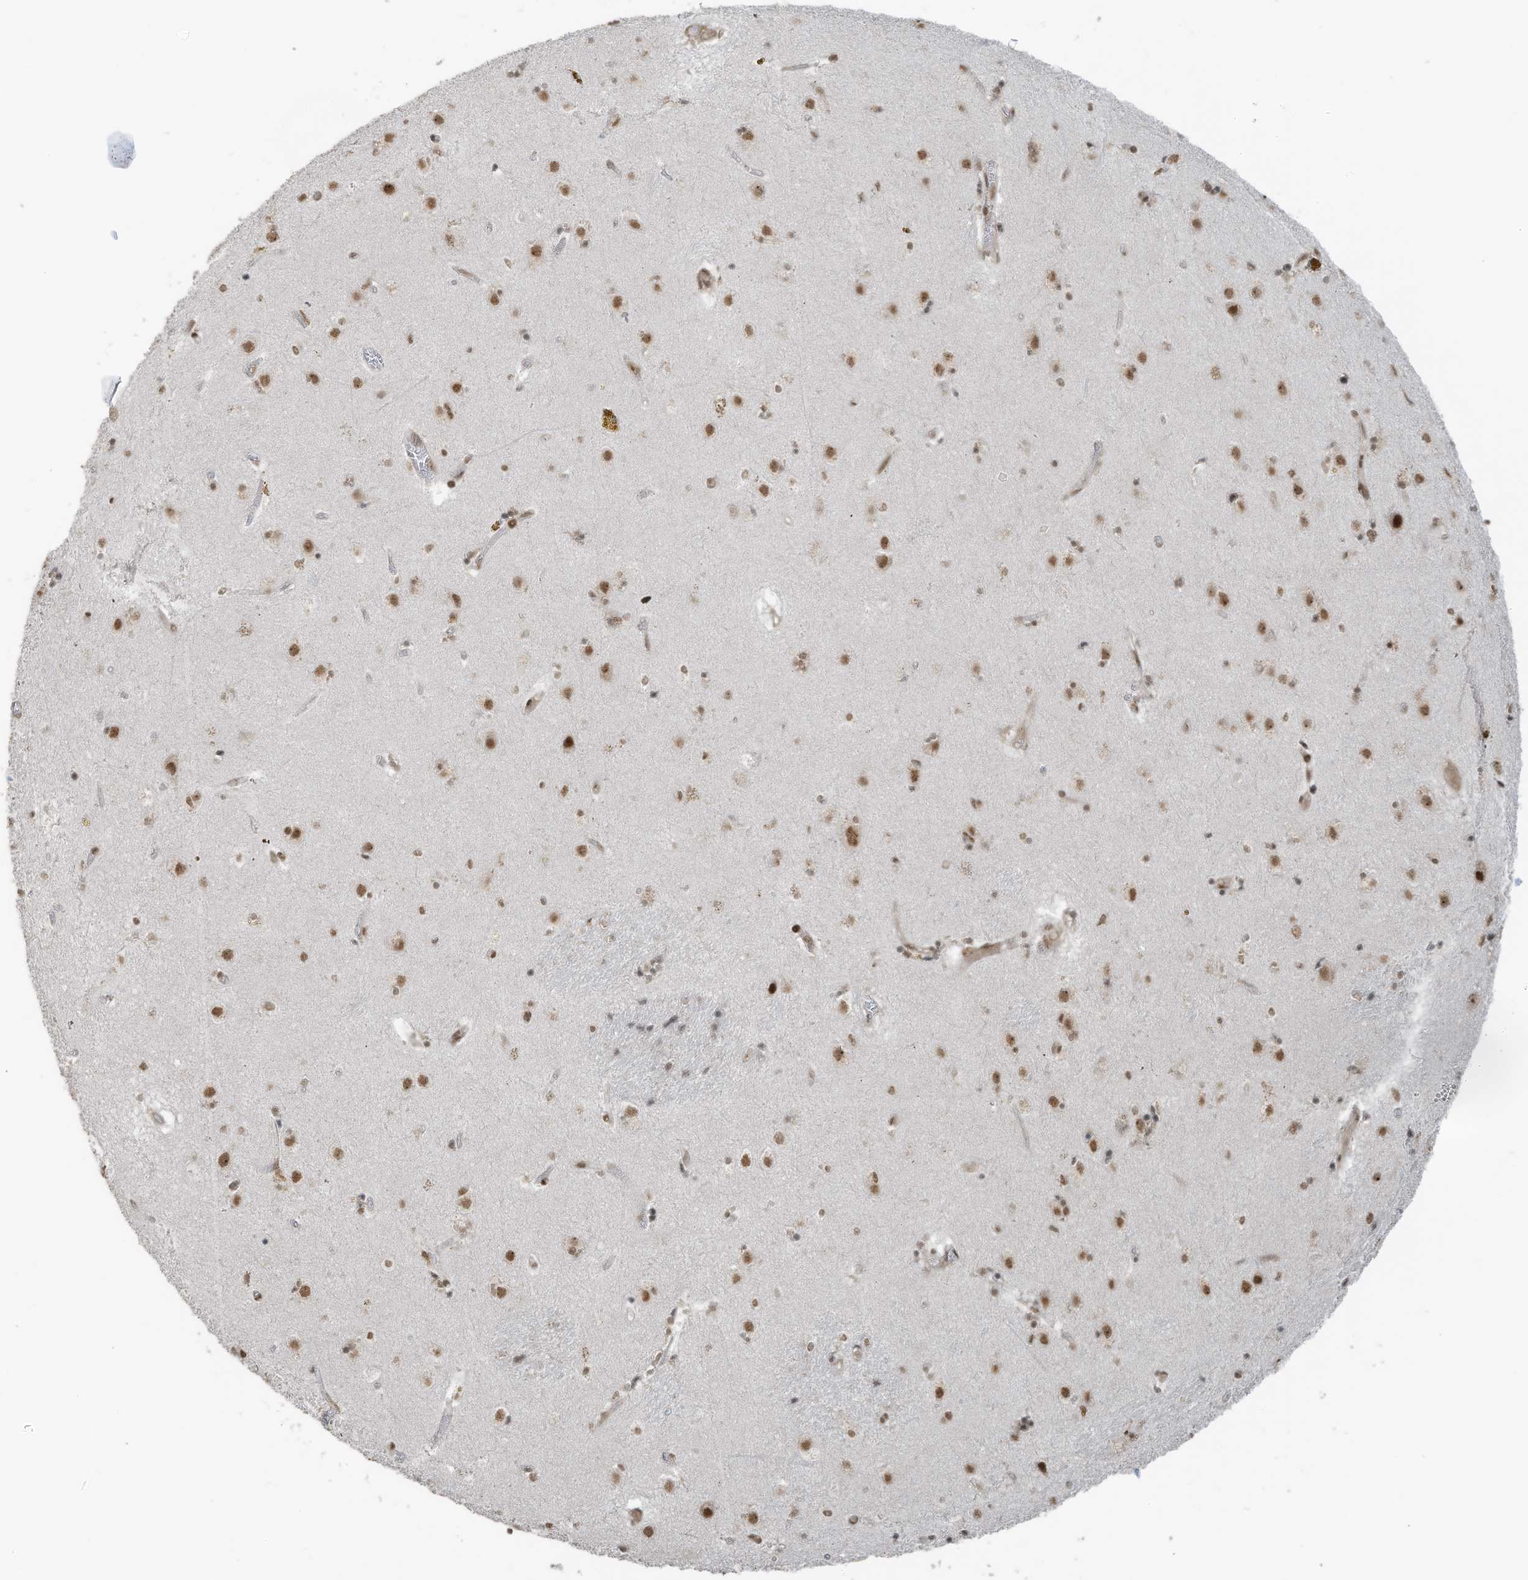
{"staining": {"intensity": "moderate", "quantity": "25%-75%", "location": "nuclear"}, "tissue": "caudate", "cell_type": "Glial cells", "image_type": "normal", "snomed": [{"axis": "morphology", "description": "Normal tissue, NOS"}, {"axis": "topography", "description": "Lateral ventricle wall"}], "caption": "This histopathology image shows immunohistochemistry staining of normal caudate, with medium moderate nuclear positivity in approximately 25%-75% of glial cells.", "gene": "PCNP", "patient": {"sex": "male", "age": 70}}